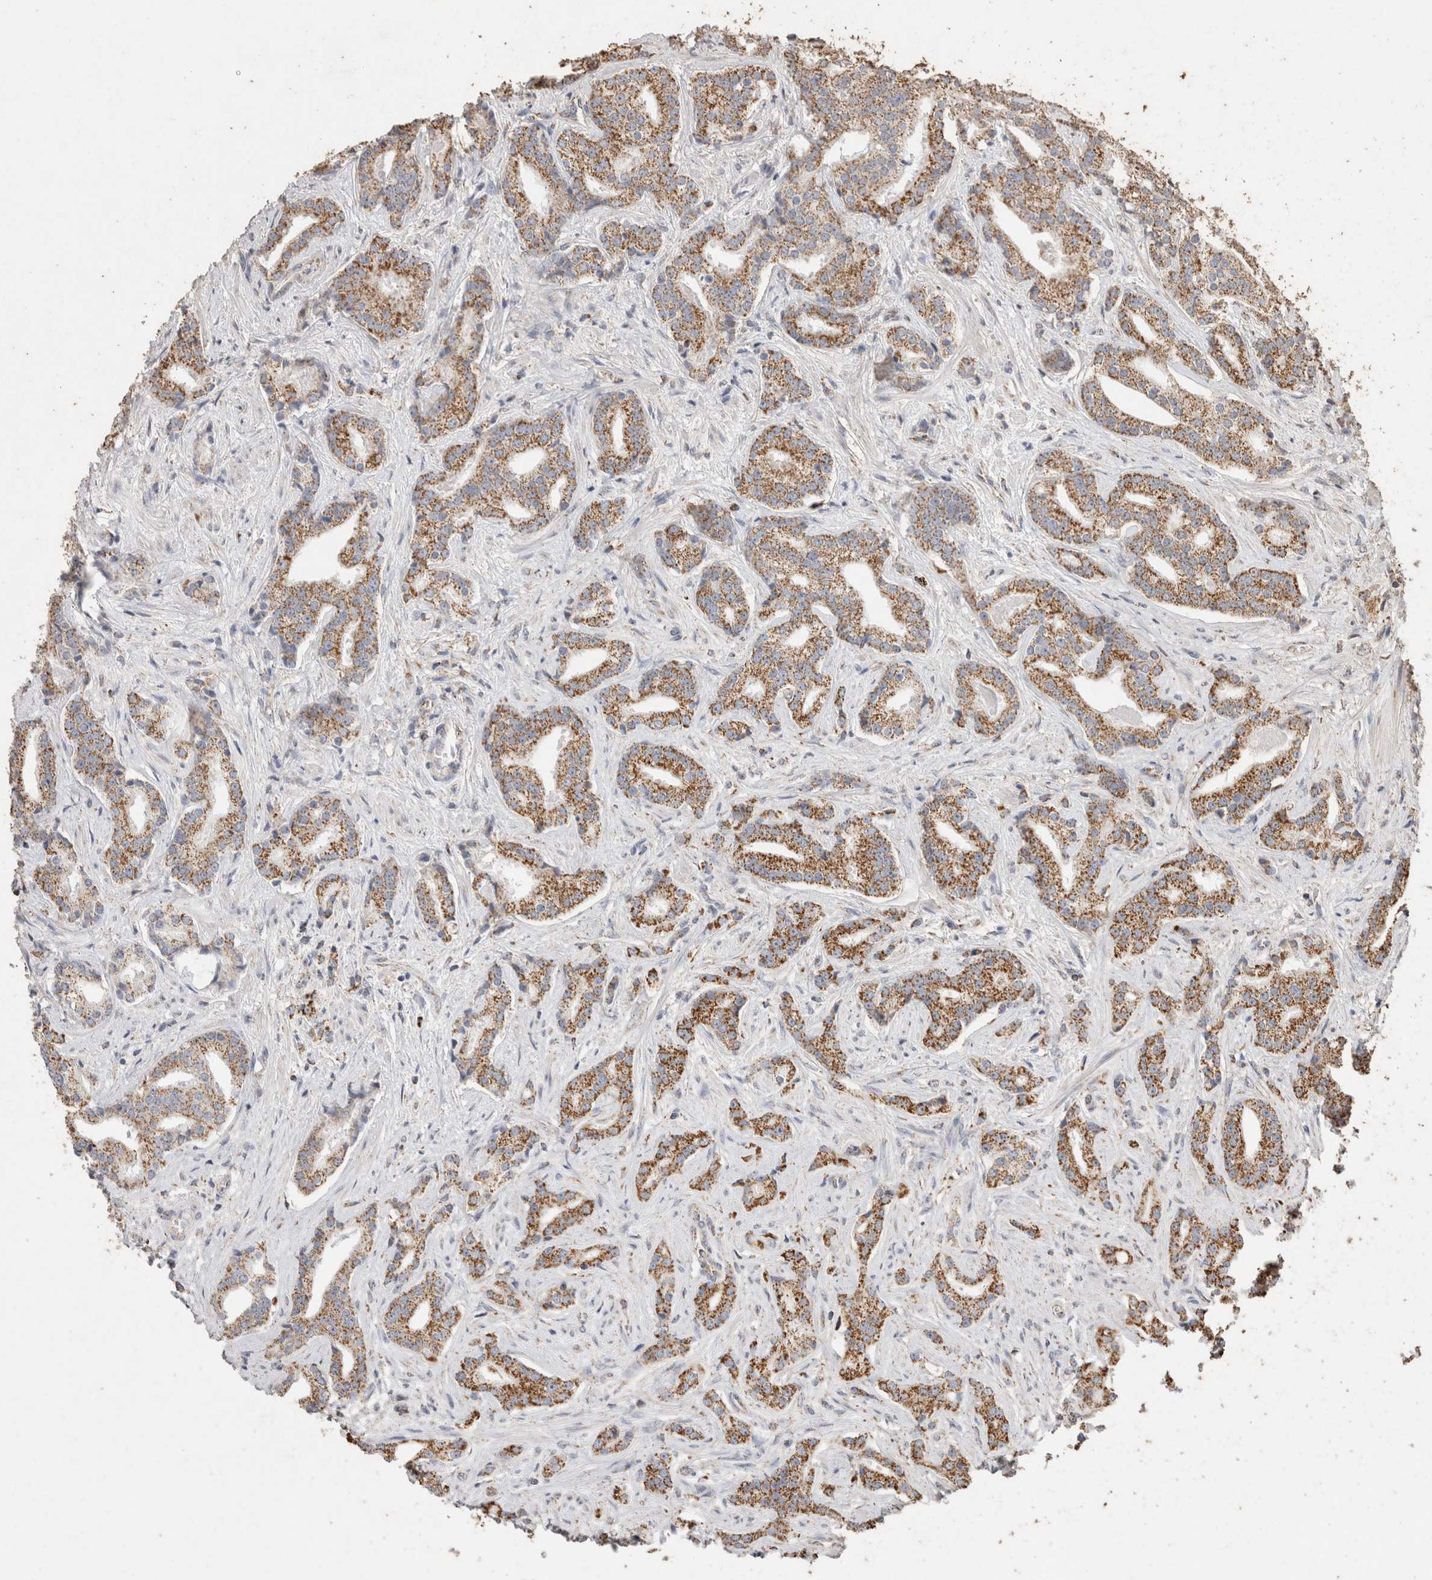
{"staining": {"intensity": "moderate", "quantity": ">75%", "location": "cytoplasmic/membranous"}, "tissue": "prostate cancer", "cell_type": "Tumor cells", "image_type": "cancer", "snomed": [{"axis": "morphology", "description": "Adenocarcinoma, Low grade"}, {"axis": "topography", "description": "Prostate"}], "caption": "The immunohistochemical stain shows moderate cytoplasmic/membranous staining in tumor cells of low-grade adenocarcinoma (prostate) tissue. The protein is stained brown, and the nuclei are stained in blue (DAB IHC with brightfield microscopy, high magnification).", "gene": "ACADM", "patient": {"sex": "male", "age": 67}}